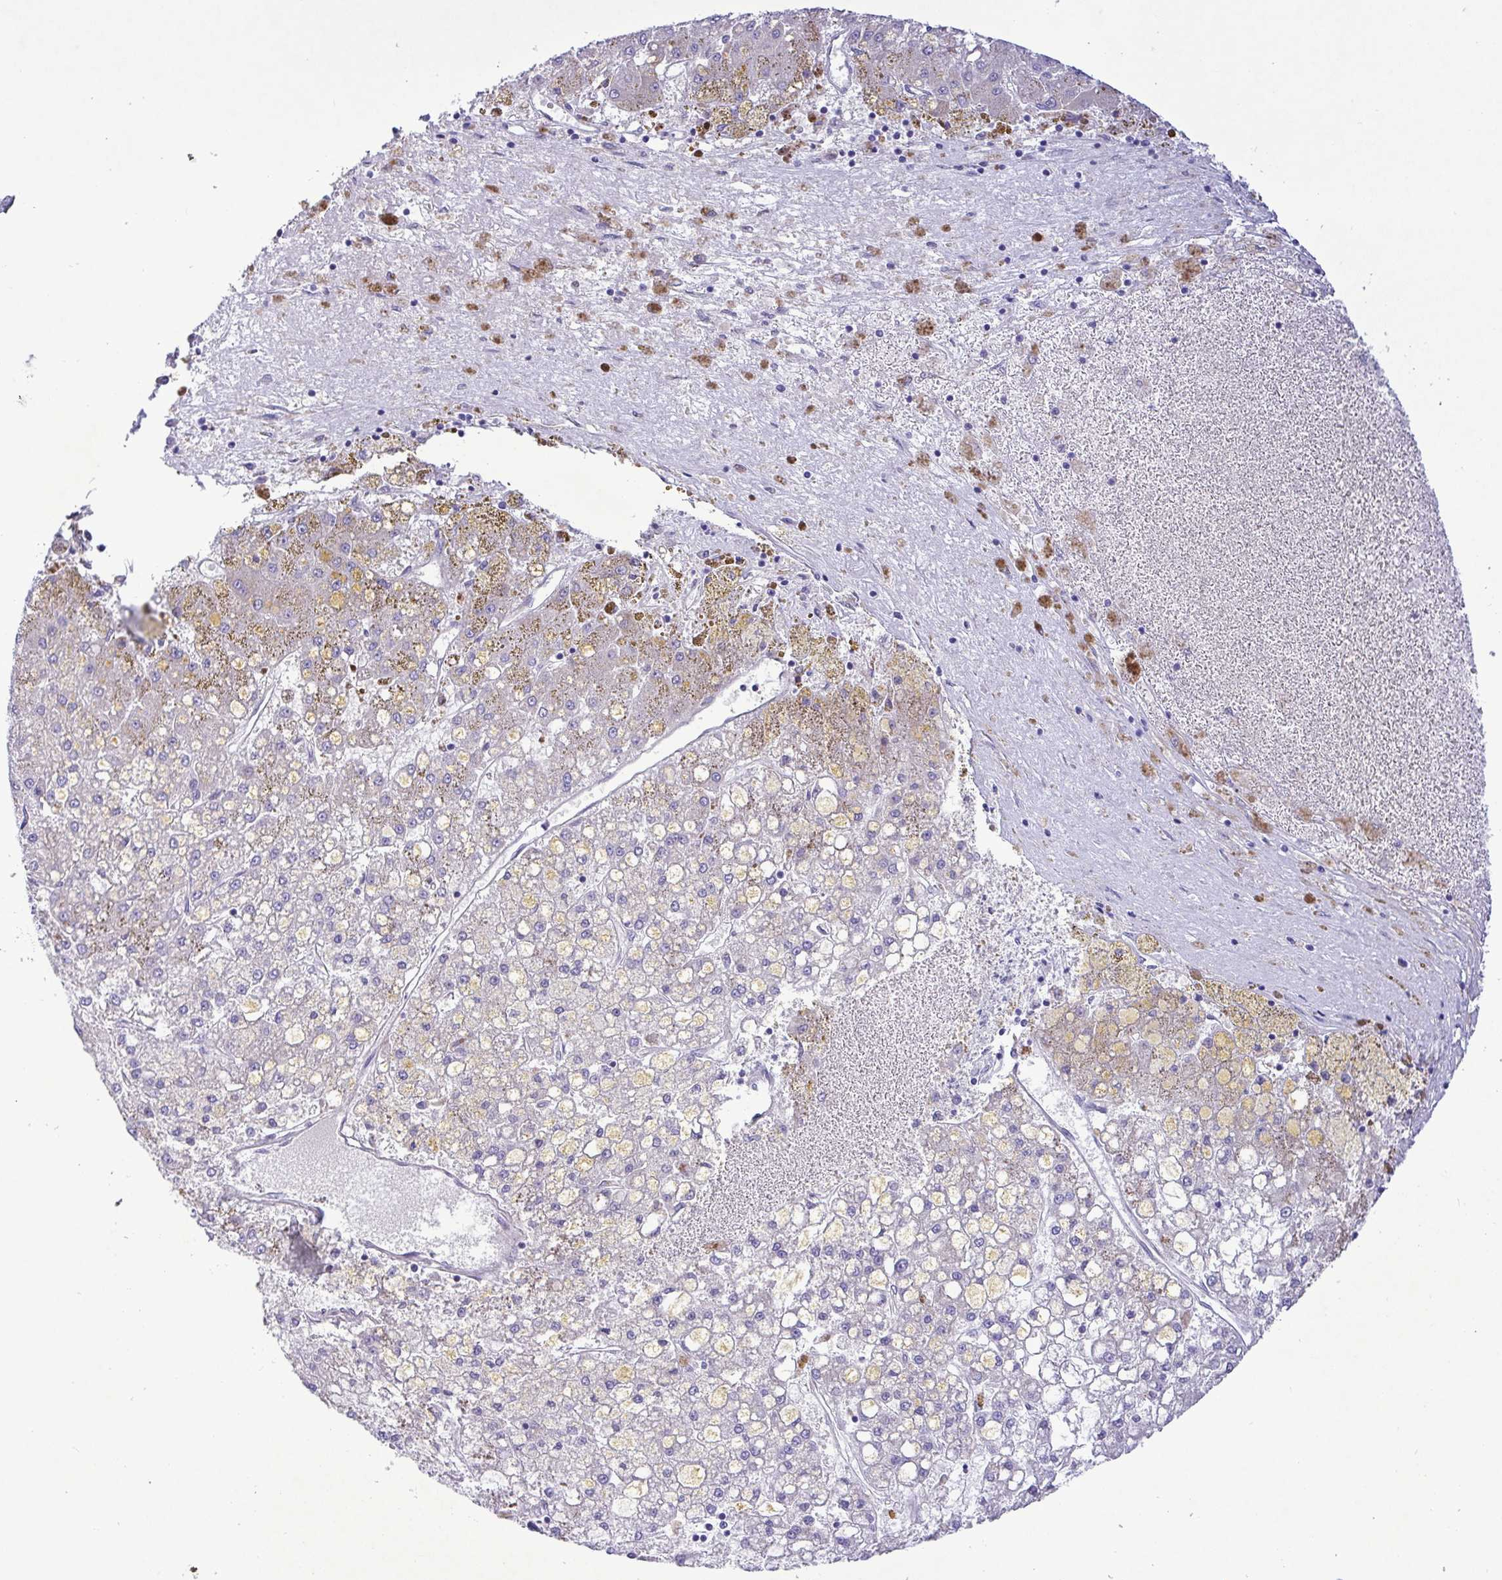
{"staining": {"intensity": "negative", "quantity": "none", "location": "none"}, "tissue": "liver cancer", "cell_type": "Tumor cells", "image_type": "cancer", "snomed": [{"axis": "morphology", "description": "Carcinoma, Hepatocellular, NOS"}, {"axis": "topography", "description": "Liver"}], "caption": "An IHC micrograph of hepatocellular carcinoma (liver) is shown. There is no staining in tumor cells of hepatocellular carcinoma (liver).", "gene": "FAM86B1", "patient": {"sex": "male", "age": 67}}